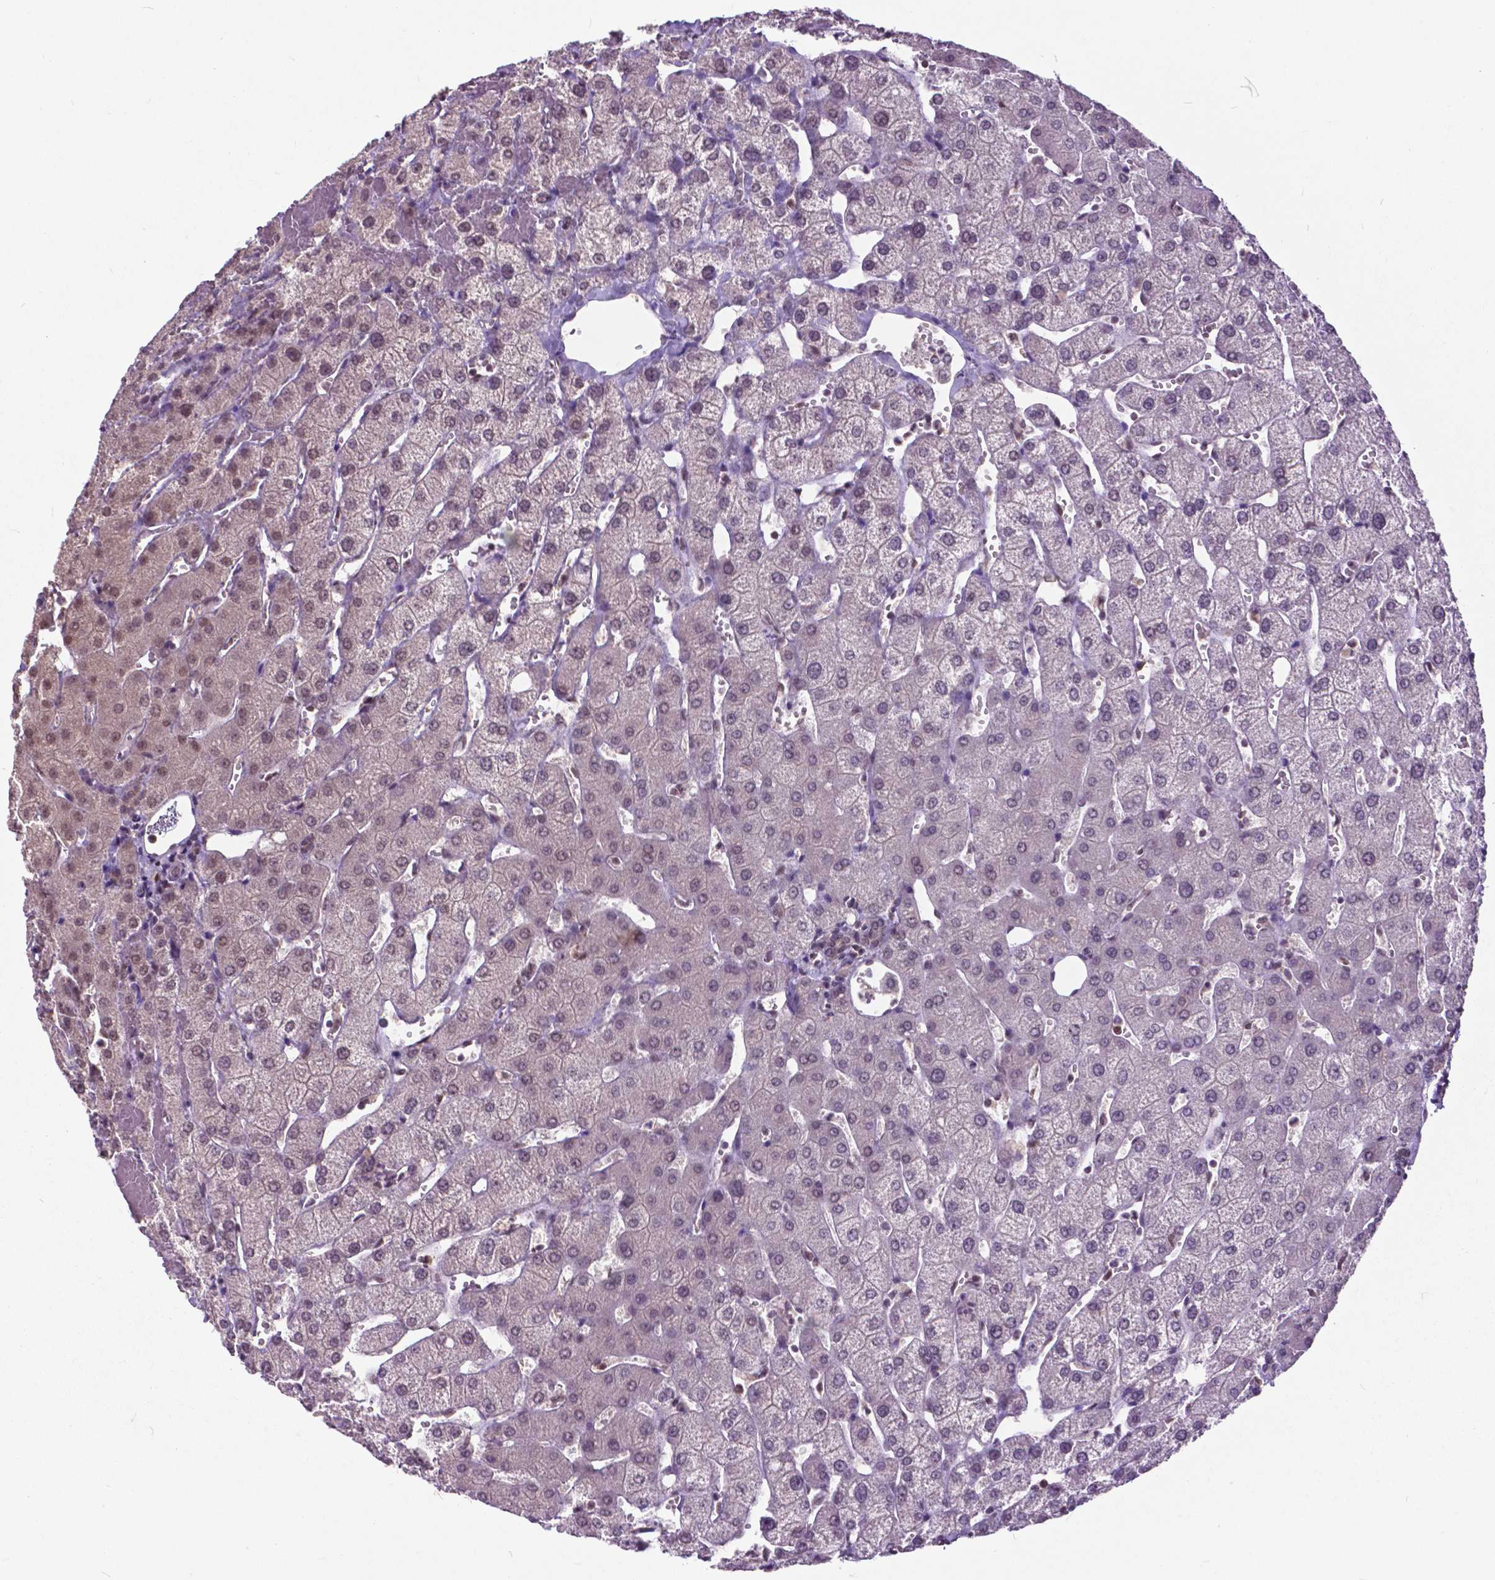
{"staining": {"intensity": "negative", "quantity": "none", "location": "none"}, "tissue": "liver", "cell_type": "Cholangiocytes", "image_type": "normal", "snomed": [{"axis": "morphology", "description": "Normal tissue, NOS"}, {"axis": "topography", "description": "Liver"}], "caption": "Immunohistochemical staining of normal human liver shows no significant positivity in cholangiocytes. The staining was performed using DAB to visualize the protein expression in brown, while the nuclei were stained in blue with hematoxylin (Magnification: 20x).", "gene": "FAF1", "patient": {"sex": "female", "age": 54}}